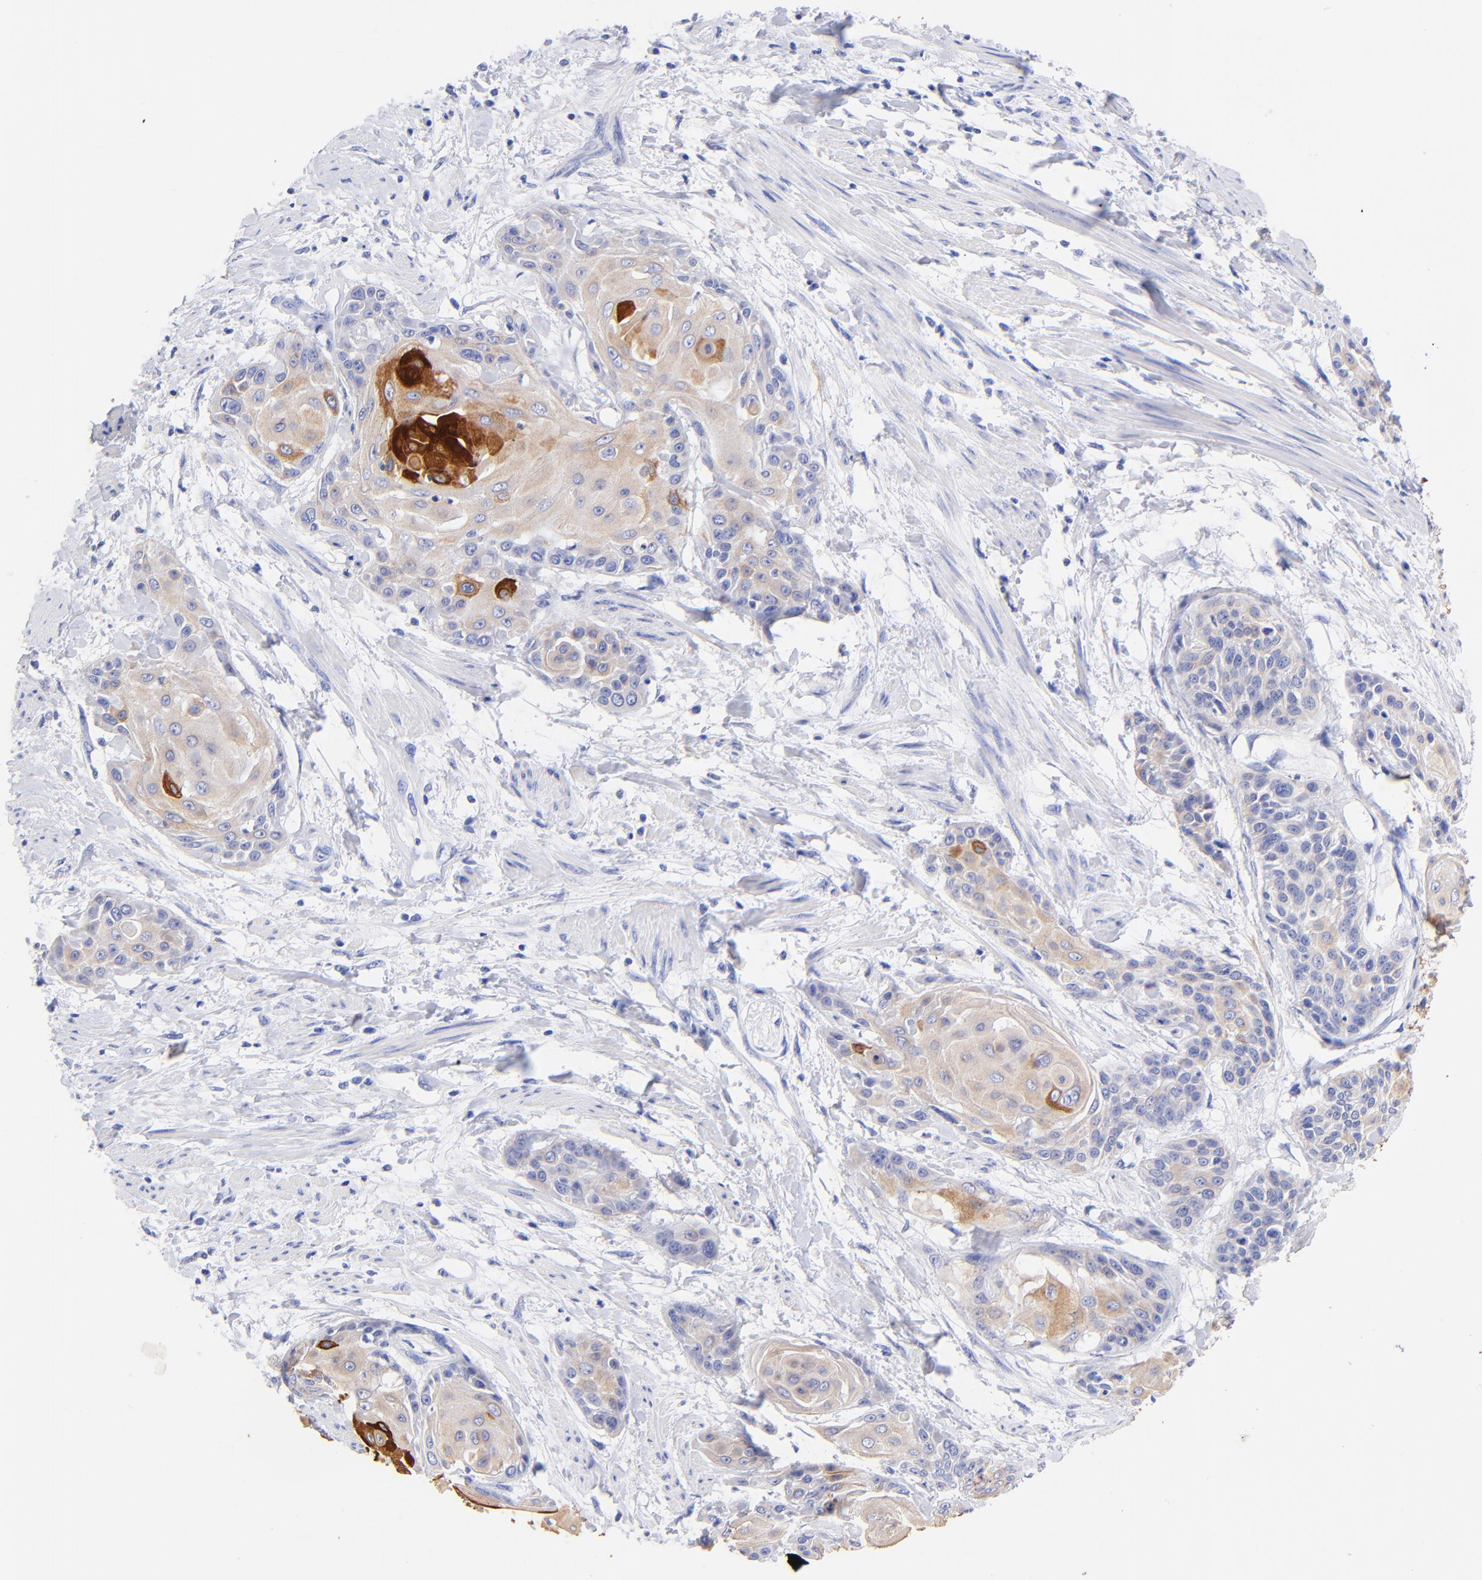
{"staining": {"intensity": "moderate", "quantity": "<25%", "location": "cytoplasmic/membranous"}, "tissue": "cervical cancer", "cell_type": "Tumor cells", "image_type": "cancer", "snomed": [{"axis": "morphology", "description": "Squamous cell carcinoma, NOS"}, {"axis": "topography", "description": "Cervix"}], "caption": "Moderate cytoplasmic/membranous expression for a protein is identified in about <25% of tumor cells of squamous cell carcinoma (cervical) using IHC.", "gene": "KRT19", "patient": {"sex": "female", "age": 57}}